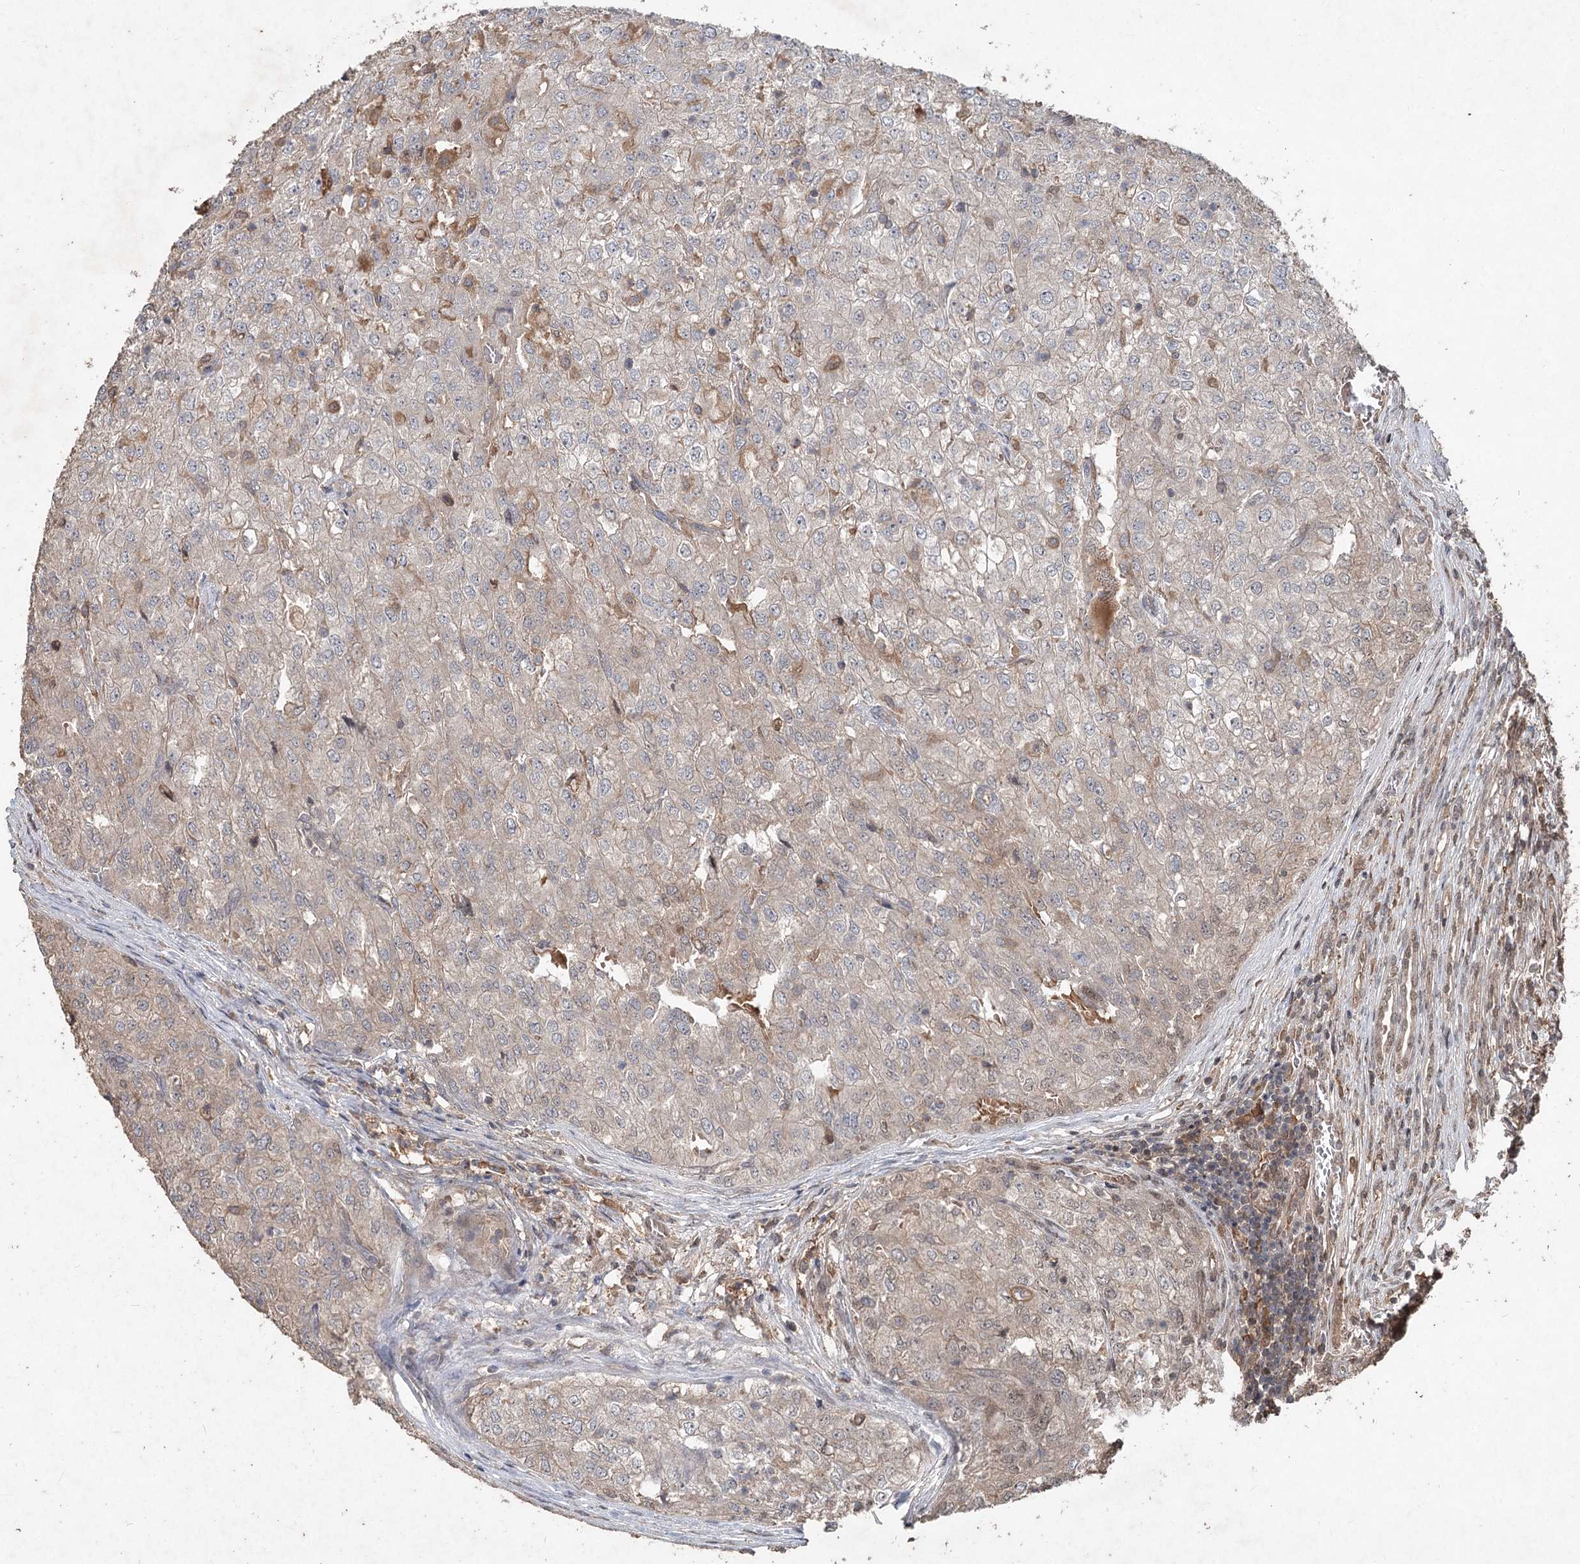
{"staining": {"intensity": "moderate", "quantity": "<25%", "location": "cytoplasmic/membranous"}, "tissue": "renal cancer", "cell_type": "Tumor cells", "image_type": "cancer", "snomed": [{"axis": "morphology", "description": "Adenocarcinoma, NOS"}, {"axis": "topography", "description": "Kidney"}], "caption": "Protein staining of adenocarcinoma (renal) tissue demonstrates moderate cytoplasmic/membranous staining in about <25% of tumor cells. (Brightfield microscopy of DAB IHC at high magnification).", "gene": "FBXO7", "patient": {"sex": "female", "age": 54}}